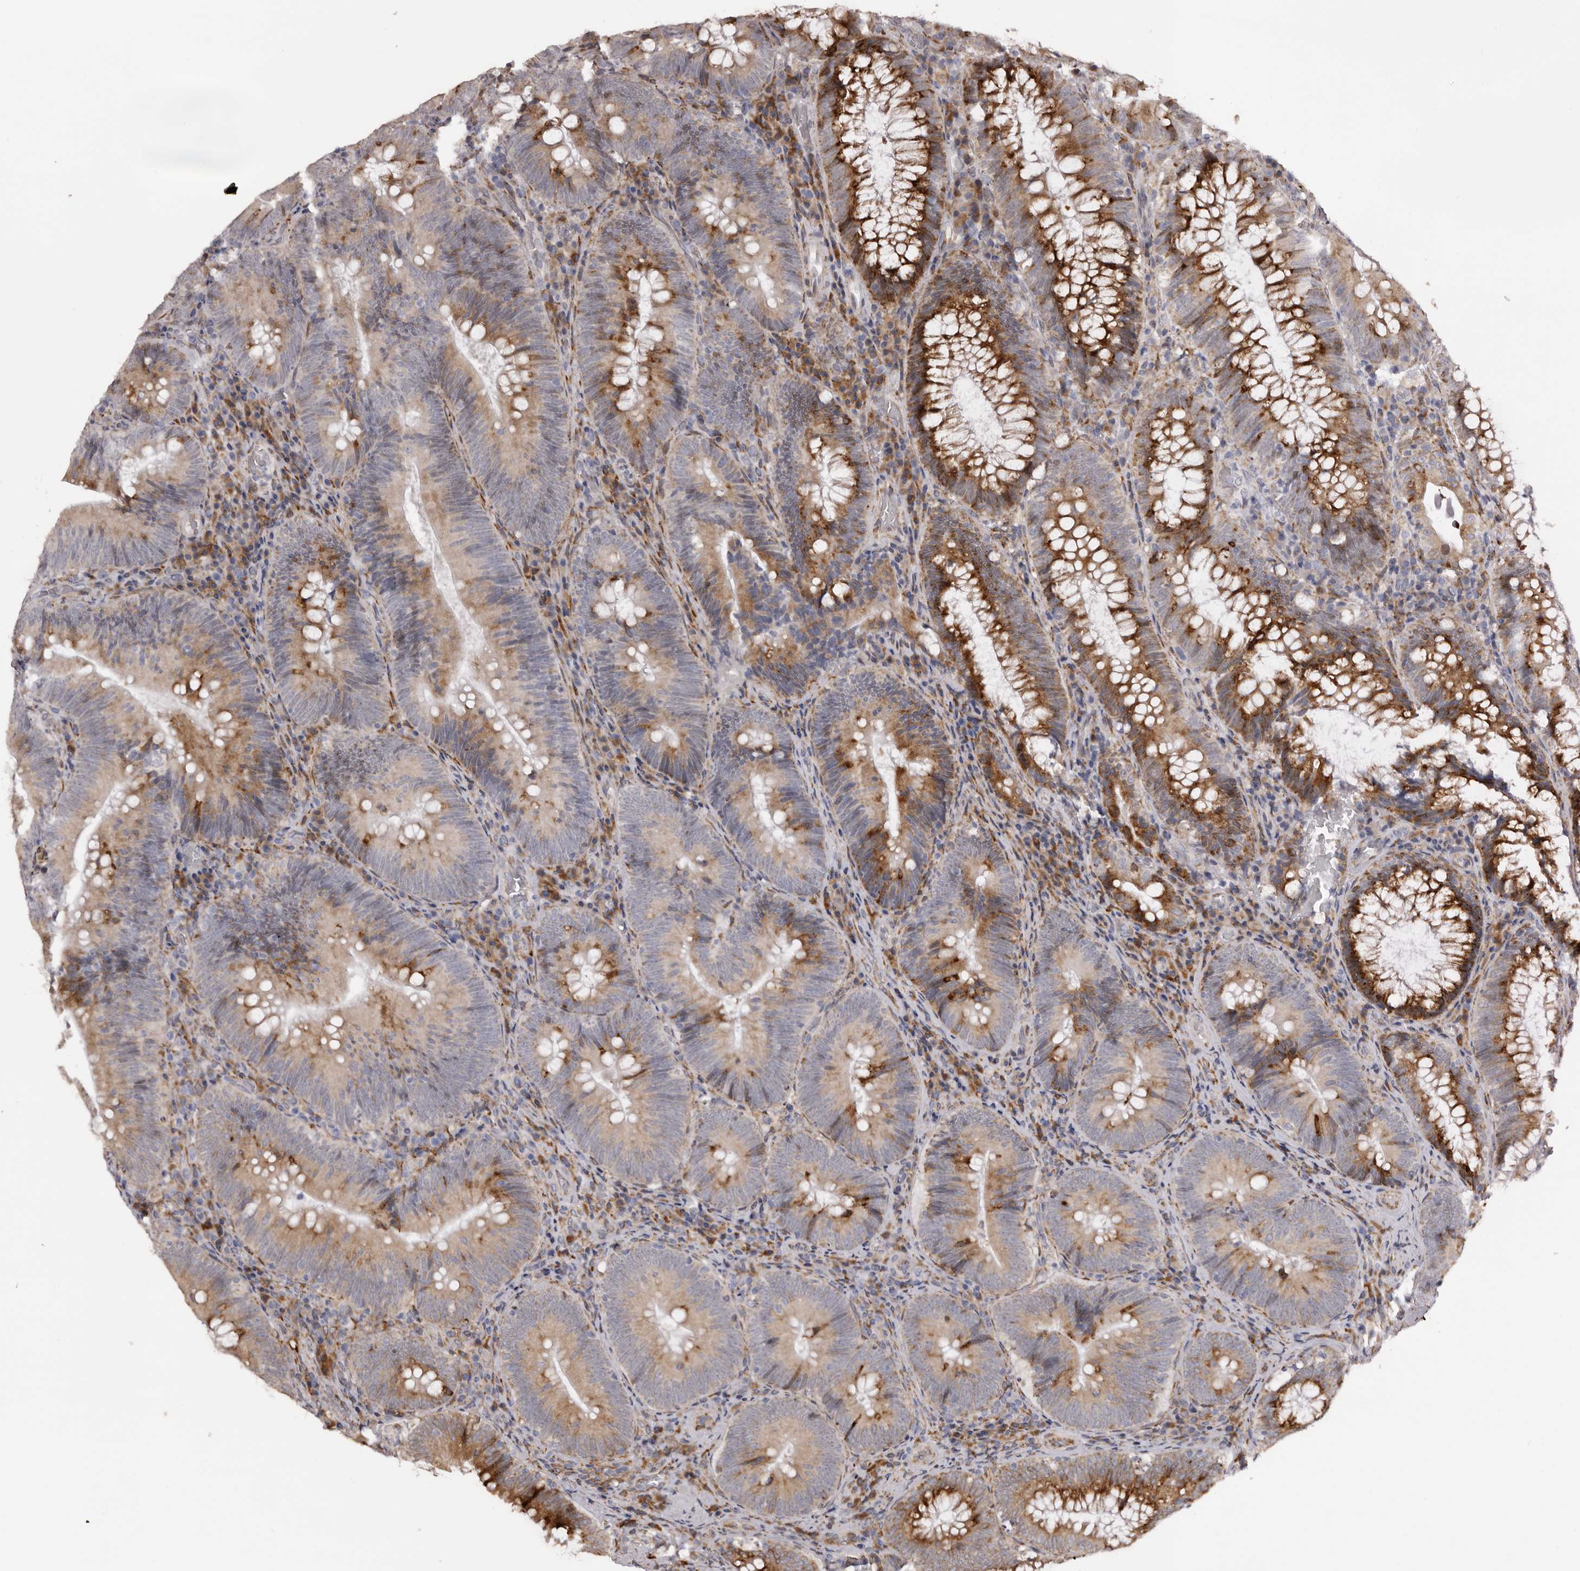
{"staining": {"intensity": "moderate", "quantity": "25%-75%", "location": "cytoplasmic/membranous"}, "tissue": "colorectal cancer", "cell_type": "Tumor cells", "image_type": "cancer", "snomed": [{"axis": "morphology", "description": "Normal tissue, NOS"}, {"axis": "topography", "description": "Colon"}], "caption": "Protein staining demonstrates moderate cytoplasmic/membranous positivity in about 25%-75% of tumor cells in colorectal cancer.", "gene": "PIGX", "patient": {"sex": "female", "age": 82}}